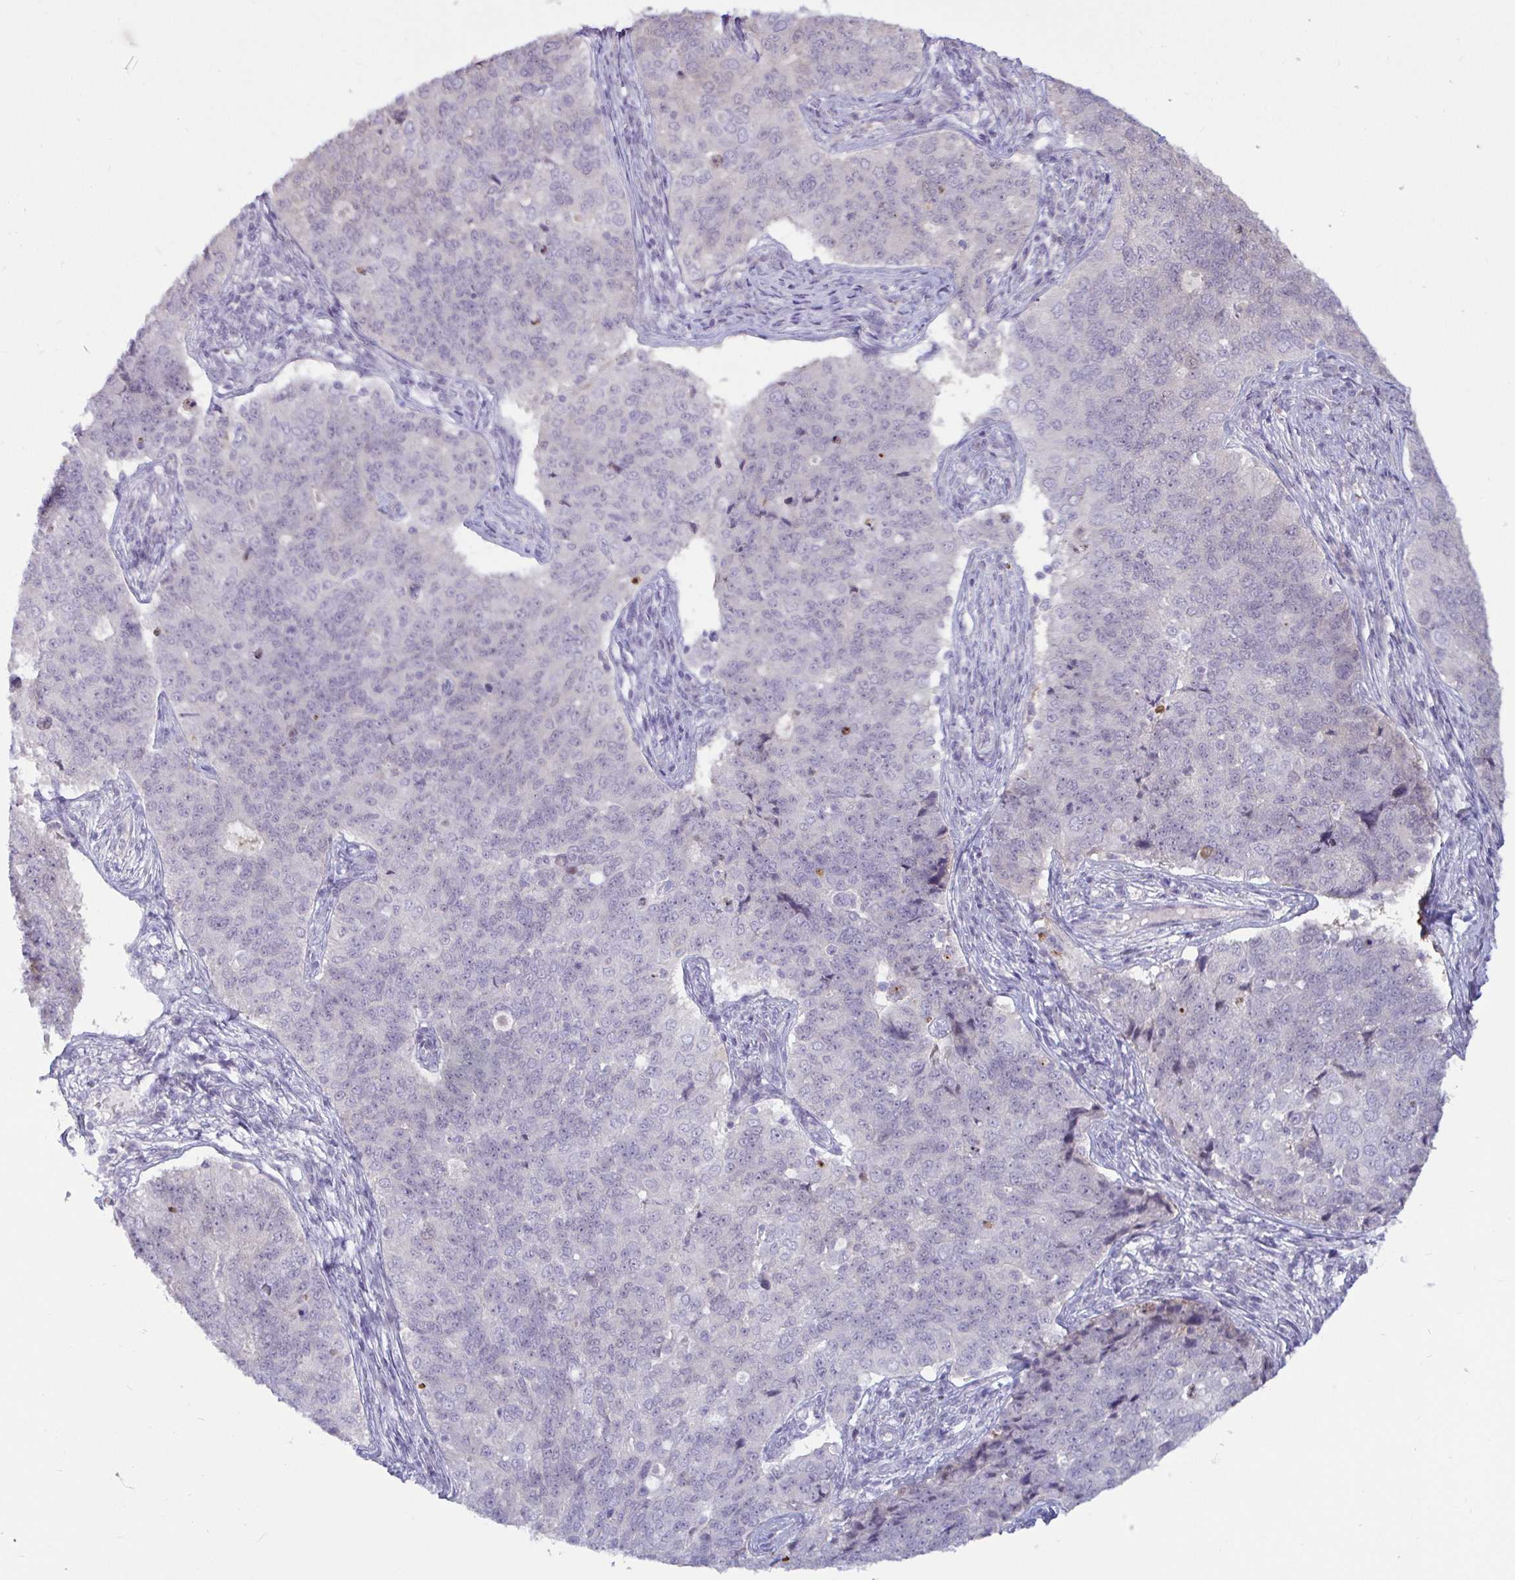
{"staining": {"intensity": "negative", "quantity": "none", "location": "none"}, "tissue": "endometrial cancer", "cell_type": "Tumor cells", "image_type": "cancer", "snomed": [{"axis": "morphology", "description": "Adenocarcinoma, NOS"}, {"axis": "topography", "description": "Endometrium"}], "caption": "The image demonstrates no significant staining in tumor cells of endometrial adenocarcinoma.", "gene": "GSTM1", "patient": {"sex": "female", "age": 43}}